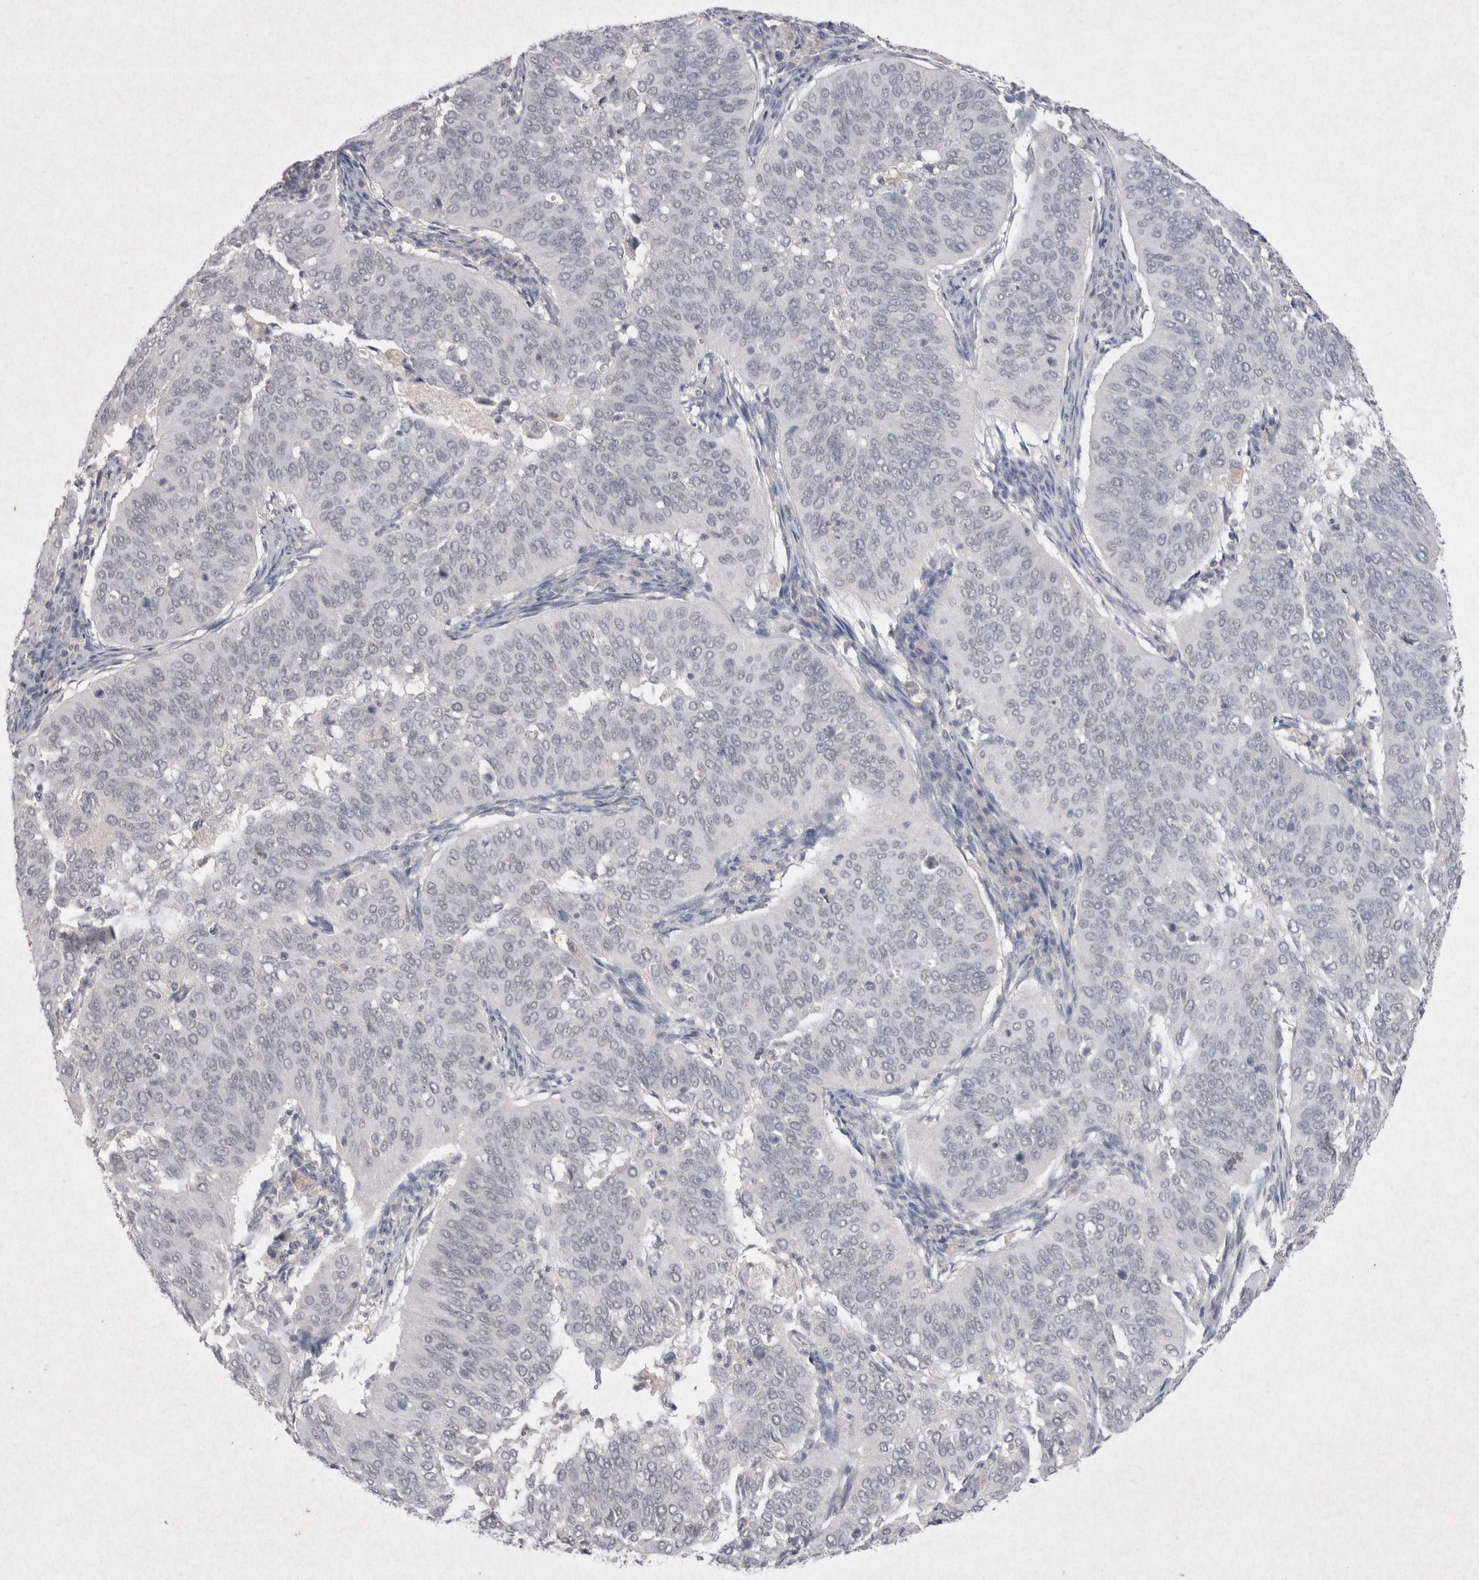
{"staining": {"intensity": "negative", "quantity": "none", "location": "none"}, "tissue": "cervical cancer", "cell_type": "Tumor cells", "image_type": "cancer", "snomed": [{"axis": "morphology", "description": "Normal tissue, NOS"}, {"axis": "morphology", "description": "Squamous cell carcinoma, NOS"}, {"axis": "topography", "description": "Cervix"}], "caption": "Immunohistochemistry of human squamous cell carcinoma (cervical) exhibits no staining in tumor cells.", "gene": "LYVE1", "patient": {"sex": "female", "age": 39}}